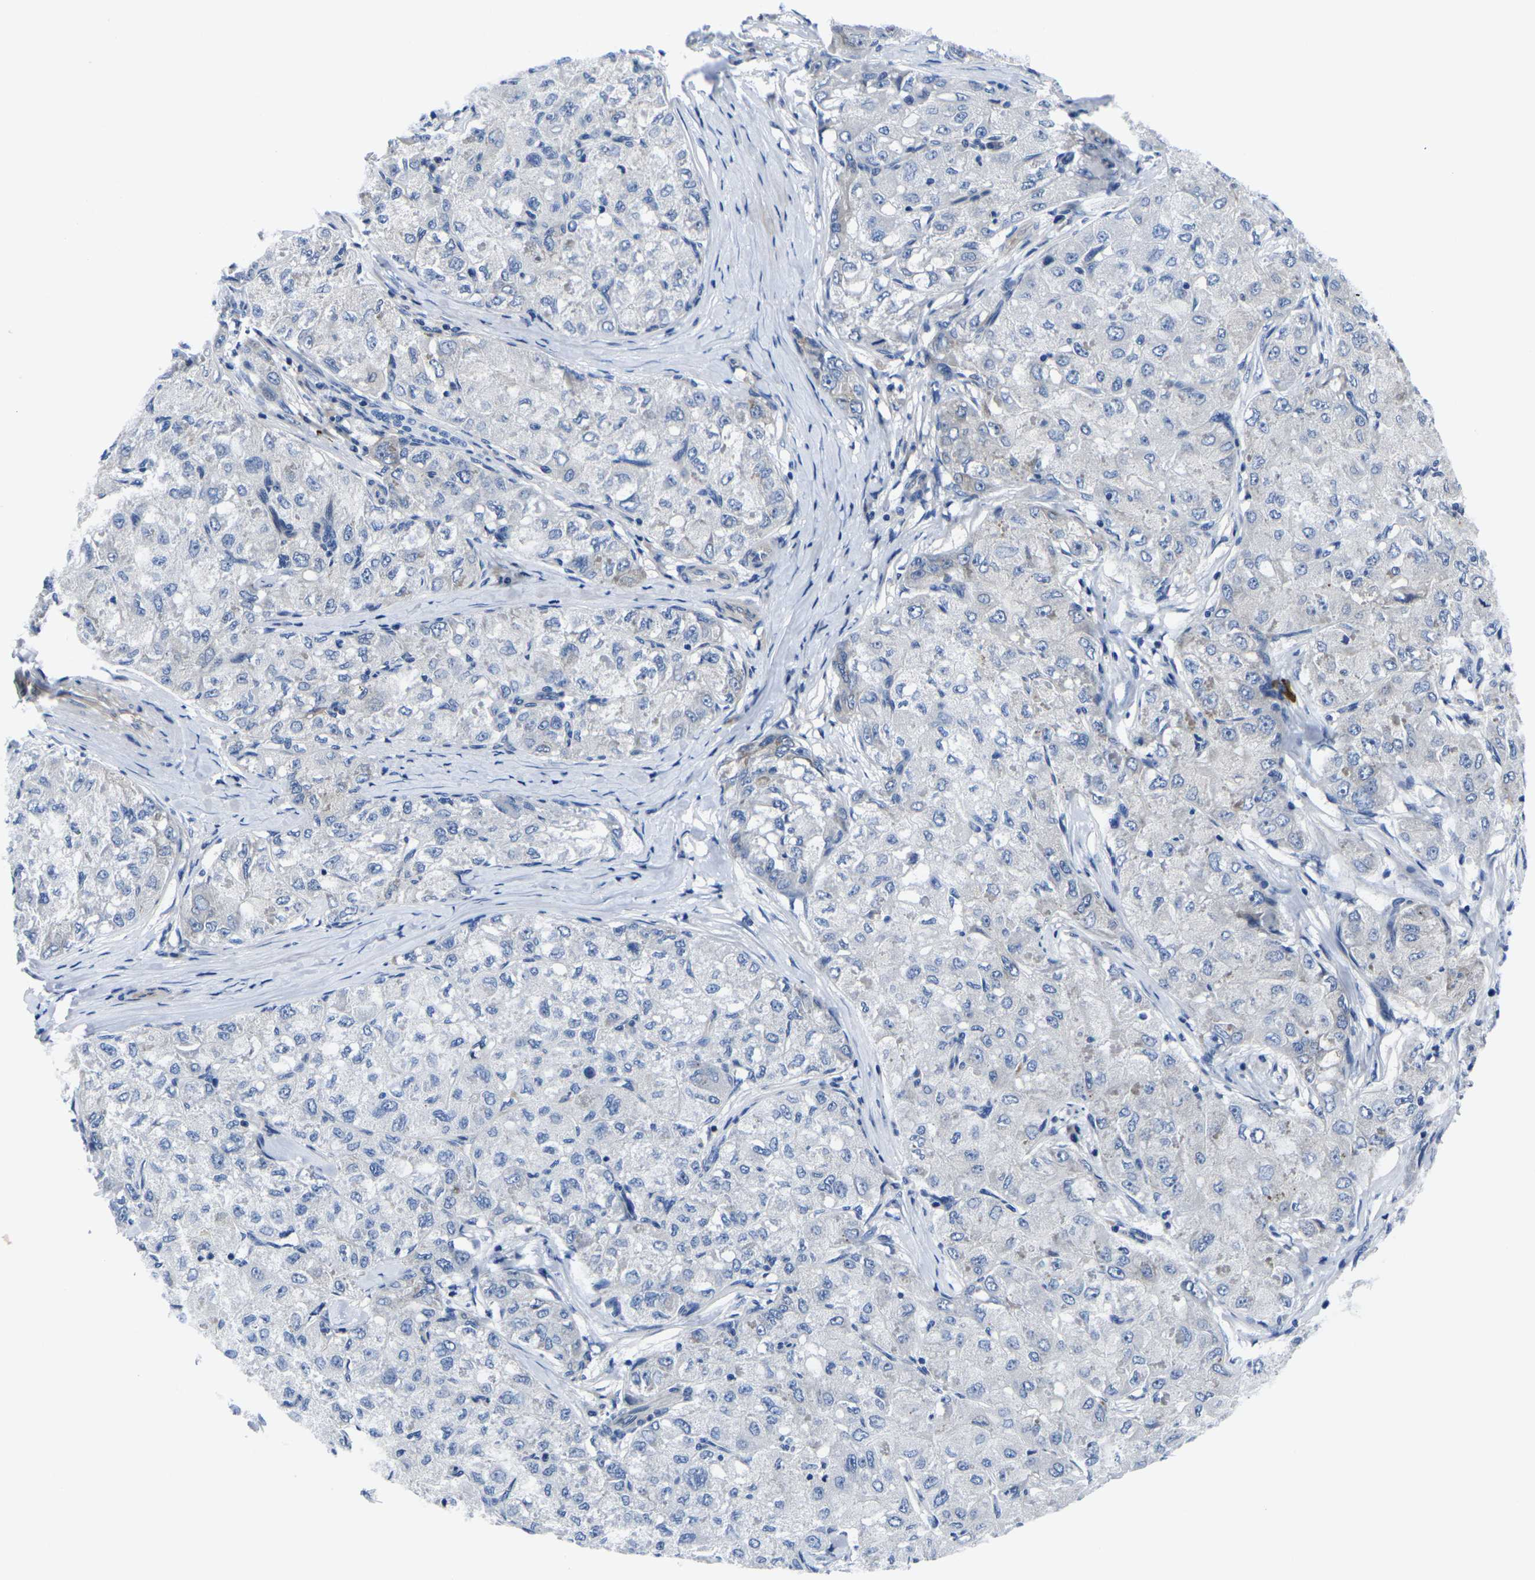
{"staining": {"intensity": "negative", "quantity": "none", "location": "none"}, "tissue": "liver cancer", "cell_type": "Tumor cells", "image_type": "cancer", "snomed": [{"axis": "morphology", "description": "Carcinoma, Hepatocellular, NOS"}, {"axis": "topography", "description": "Liver"}], "caption": "Tumor cells show no significant protein staining in liver cancer (hepatocellular carcinoma).", "gene": "EIF4A1", "patient": {"sex": "male", "age": 80}}